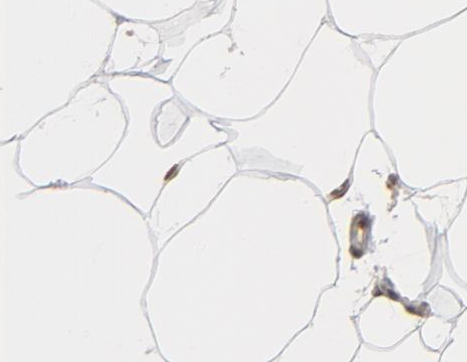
{"staining": {"intensity": "moderate", "quantity": ">75%", "location": "cytoplasmic/membranous,nuclear"}, "tissue": "adipose tissue", "cell_type": "Adipocytes", "image_type": "normal", "snomed": [{"axis": "morphology", "description": "Normal tissue, NOS"}, {"axis": "morphology", "description": "Duct carcinoma"}, {"axis": "topography", "description": "Breast"}, {"axis": "topography", "description": "Adipose tissue"}], "caption": "Immunohistochemistry photomicrograph of unremarkable human adipose tissue stained for a protein (brown), which reveals medium levels of moderate cytoplasmic/membranous,nuclear staining in about >75% of adipocytes.", "gene": "POM121", "patient": {"sex": "female", "age": 37}}